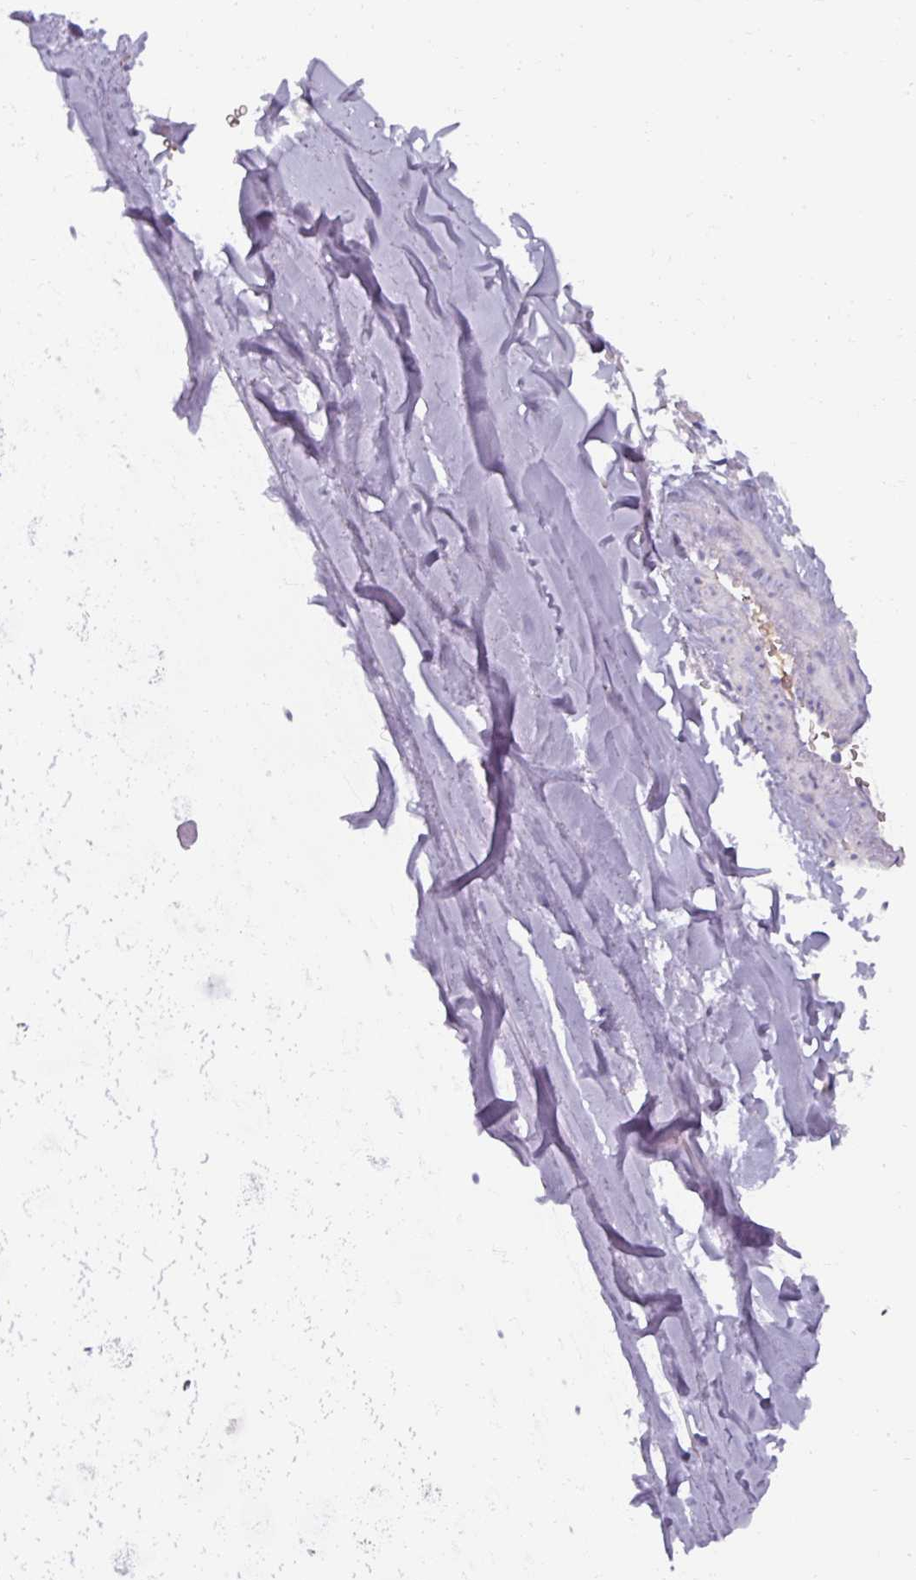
{"staining": {"intensity": "negative", "quantity": "none", "location": "none"}, "tissue": "soft tissue", "cell_type": "Fibroblasts", "image_type": "normal", "snomed": [{"axis": "morphology", "description": "Normal tissue, NOS"}, {"axis": "morphology", "description": "Squamous cell carcinoma, NOS"}, {"axis": "topography", "description": "Bronchus"}, {"axis": "topography", "description": "Lung"}], "caption": "Immunohistochemistry of normal soft tissue displays no staining in fibroblasts.", "gene": "SPESP1", "patient": {"sex": "female", "age": 70}}